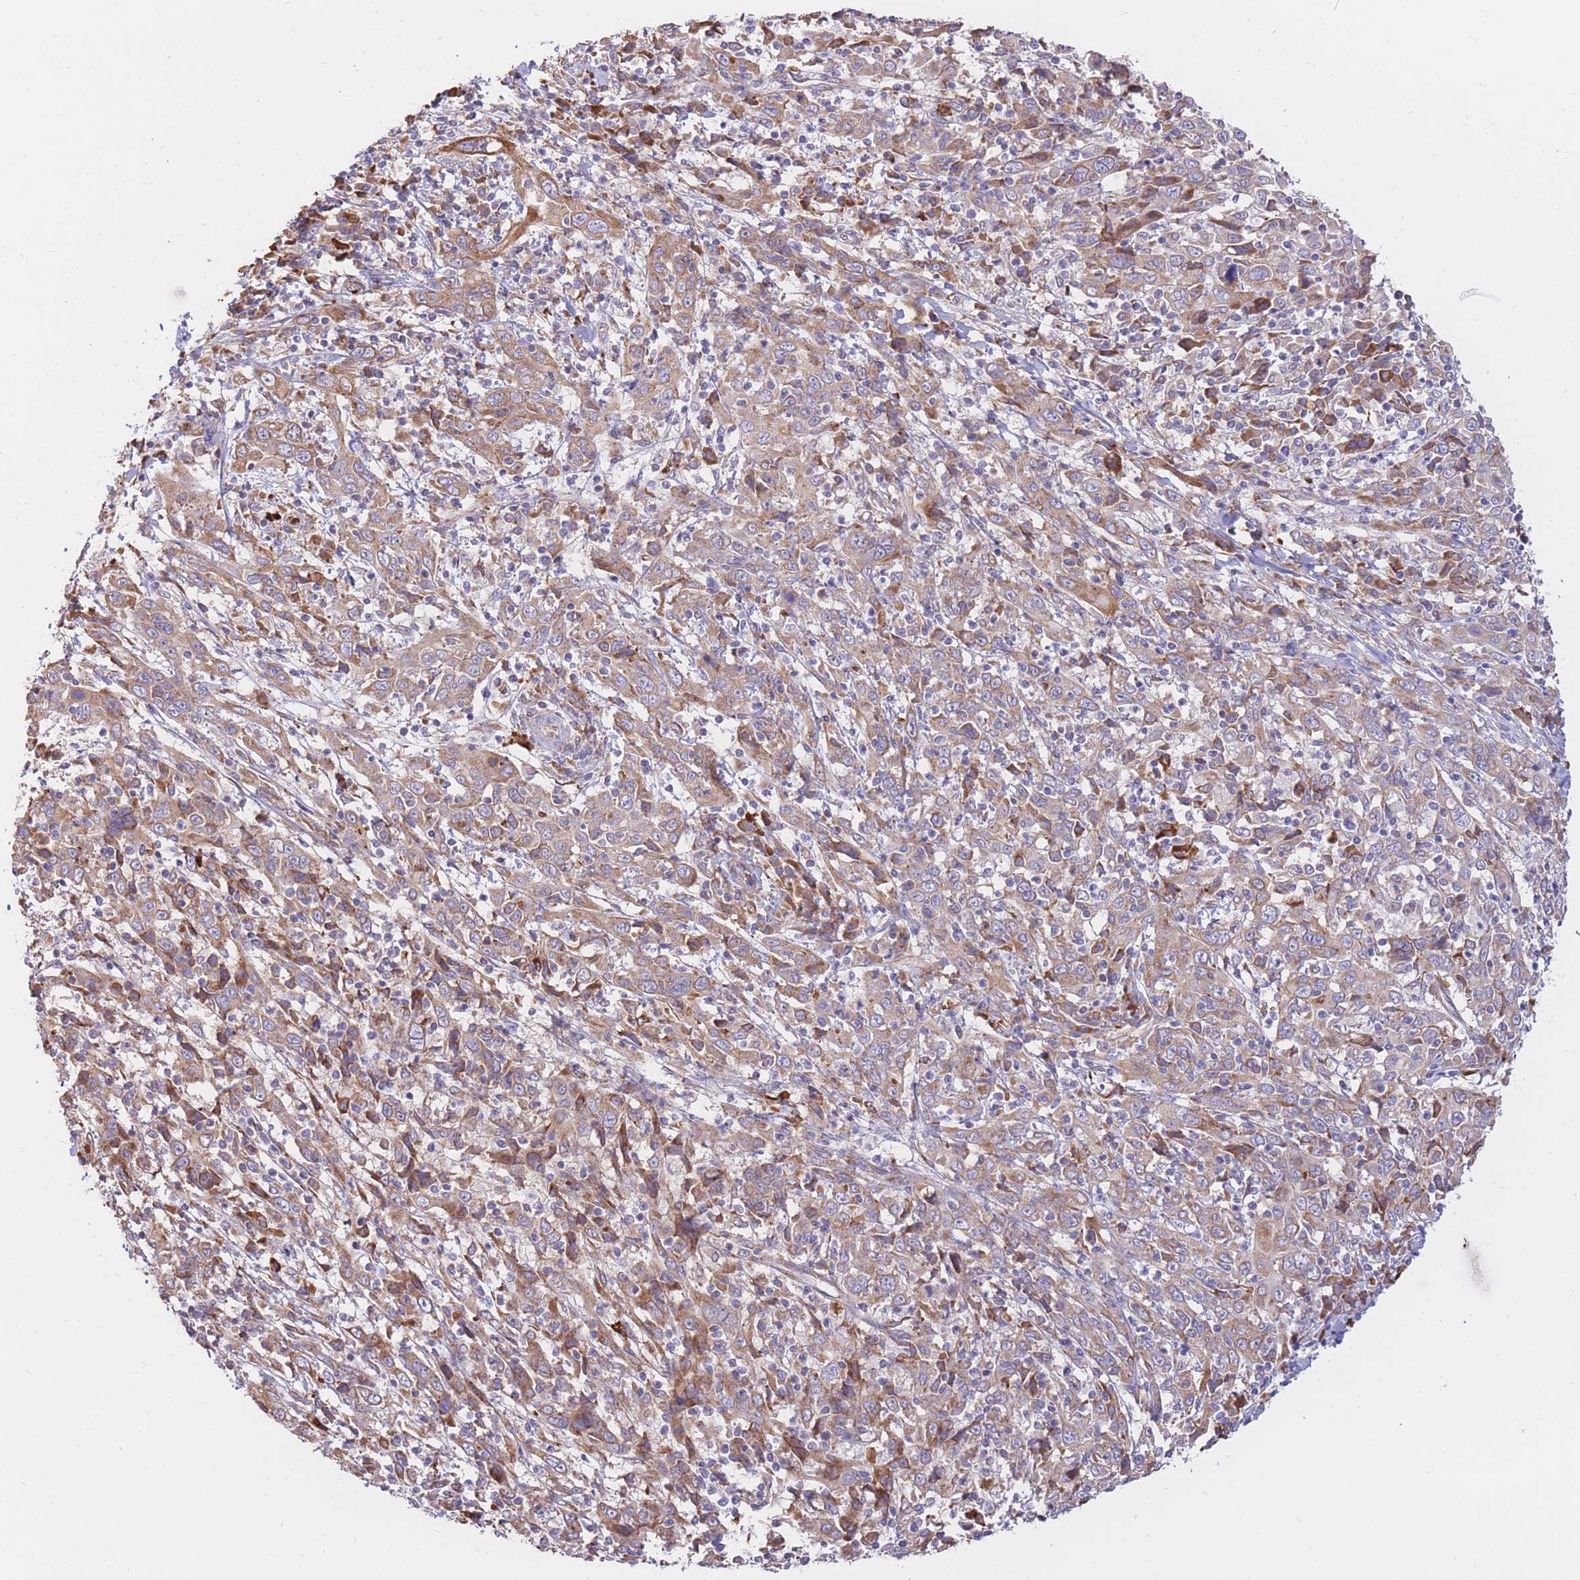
{"staining": {"intensity": "weak", "quantity": ">75%", "location": "cytoplasmic/membranous"}, "tissue": "cervical cancer", "cell_type": "Tumor cells", "image_type": "cancer", "snomed": [{"axis": "morphology", "description": "Squamous cell carcinoma, NOS"}, {"axis": "topography", "description": "Cervix"}], "caption": "There is low levels of weak cytoplasmic/membranous positivity in tumor cells of cervical cancer (squamous cell carcinoma), as demonstrated by immunohistochemical staining (brown color).", "gene": "ATP10D", "patient": {"sex": "female", "age": 46}}